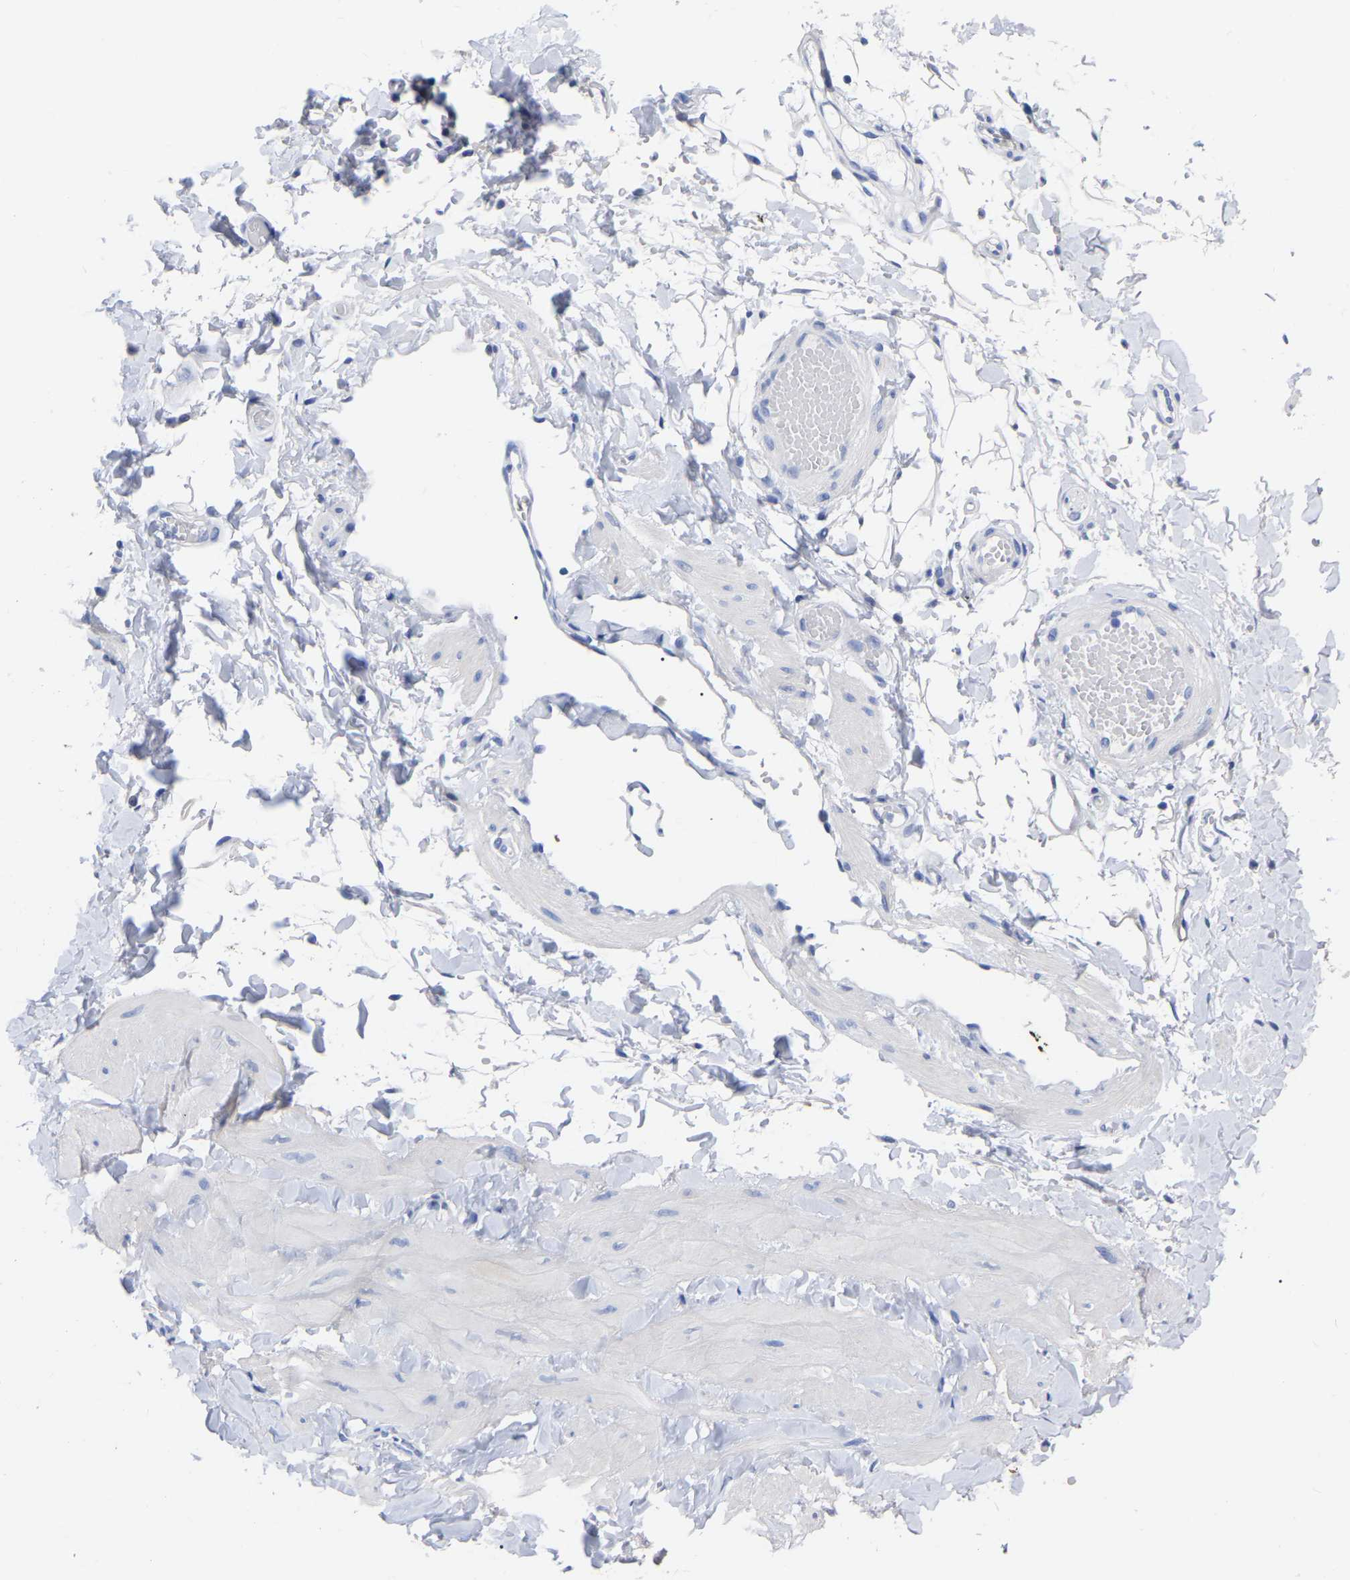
{"staining": {"intensity": "weak", "quantity": ">75%", "location": "cytoplasmic/membranous"}, "tissue": "adipose tissue", "cell_type": "Adipocytes", "image_type": "normal", "snomed": [{"axis": "morphology", "description": "Normal tissue, NOS"}, {"axis": "topography", "description": "Adipose tissue"}, {"axis": "topography", "description": "Vascular tissue"}, {"axis": "topography", "description": "Peripheral nerve tissue"}], "caption": "Normal adipose tissue exhibits weak cytoplasmic/membranous positivity in approximately >75% of adipocytes Using DAB (3,3'-diaminobenzidine) (brown) and hematoxylin (blue) stains, captured at high magnification using brightfield microscopy..", "gene": "ANXA13", "patient": {"sex": "male", "age": 25}}